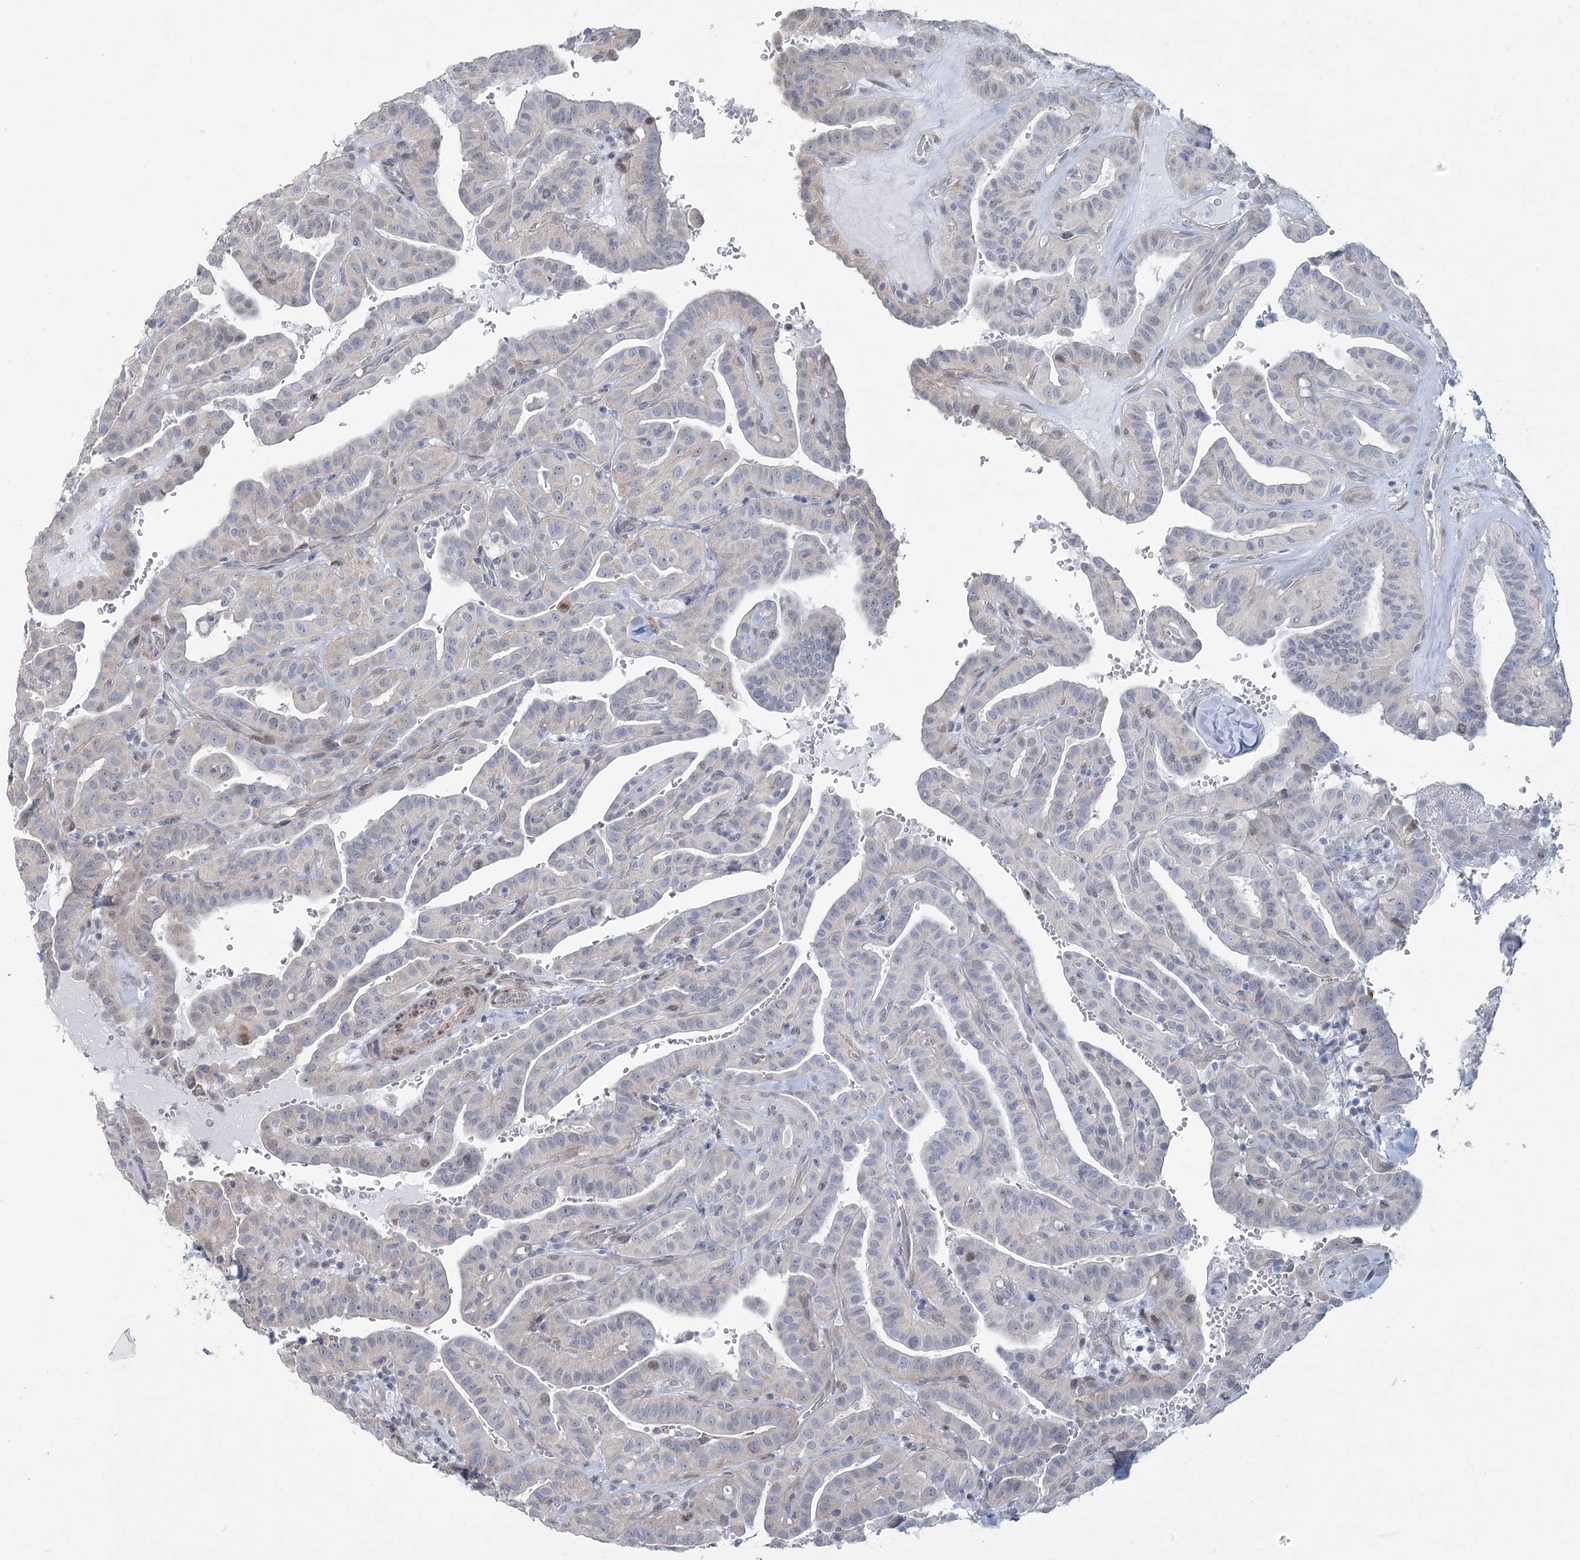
{"staining": {"intensity": "weak", "quantity": "<25%", "location": "nuclear"}, "tissue": "thyroid cancer", "cell_type": "Tumor cells", "image_type": "cancer", "snomed": [{"axis": "morphology", "description": "Papillary adenocarcinoma, NOS"}, {"axis": "topography", "description": "Thyroid gland"}], "caption": "Thyroid papillary adenocarcinoma was stained to show a protein in brown. There is no significant positivity in tumor cells.", "gene": "ABITRAM", "patient": {"sex": "male", "age": 77}}